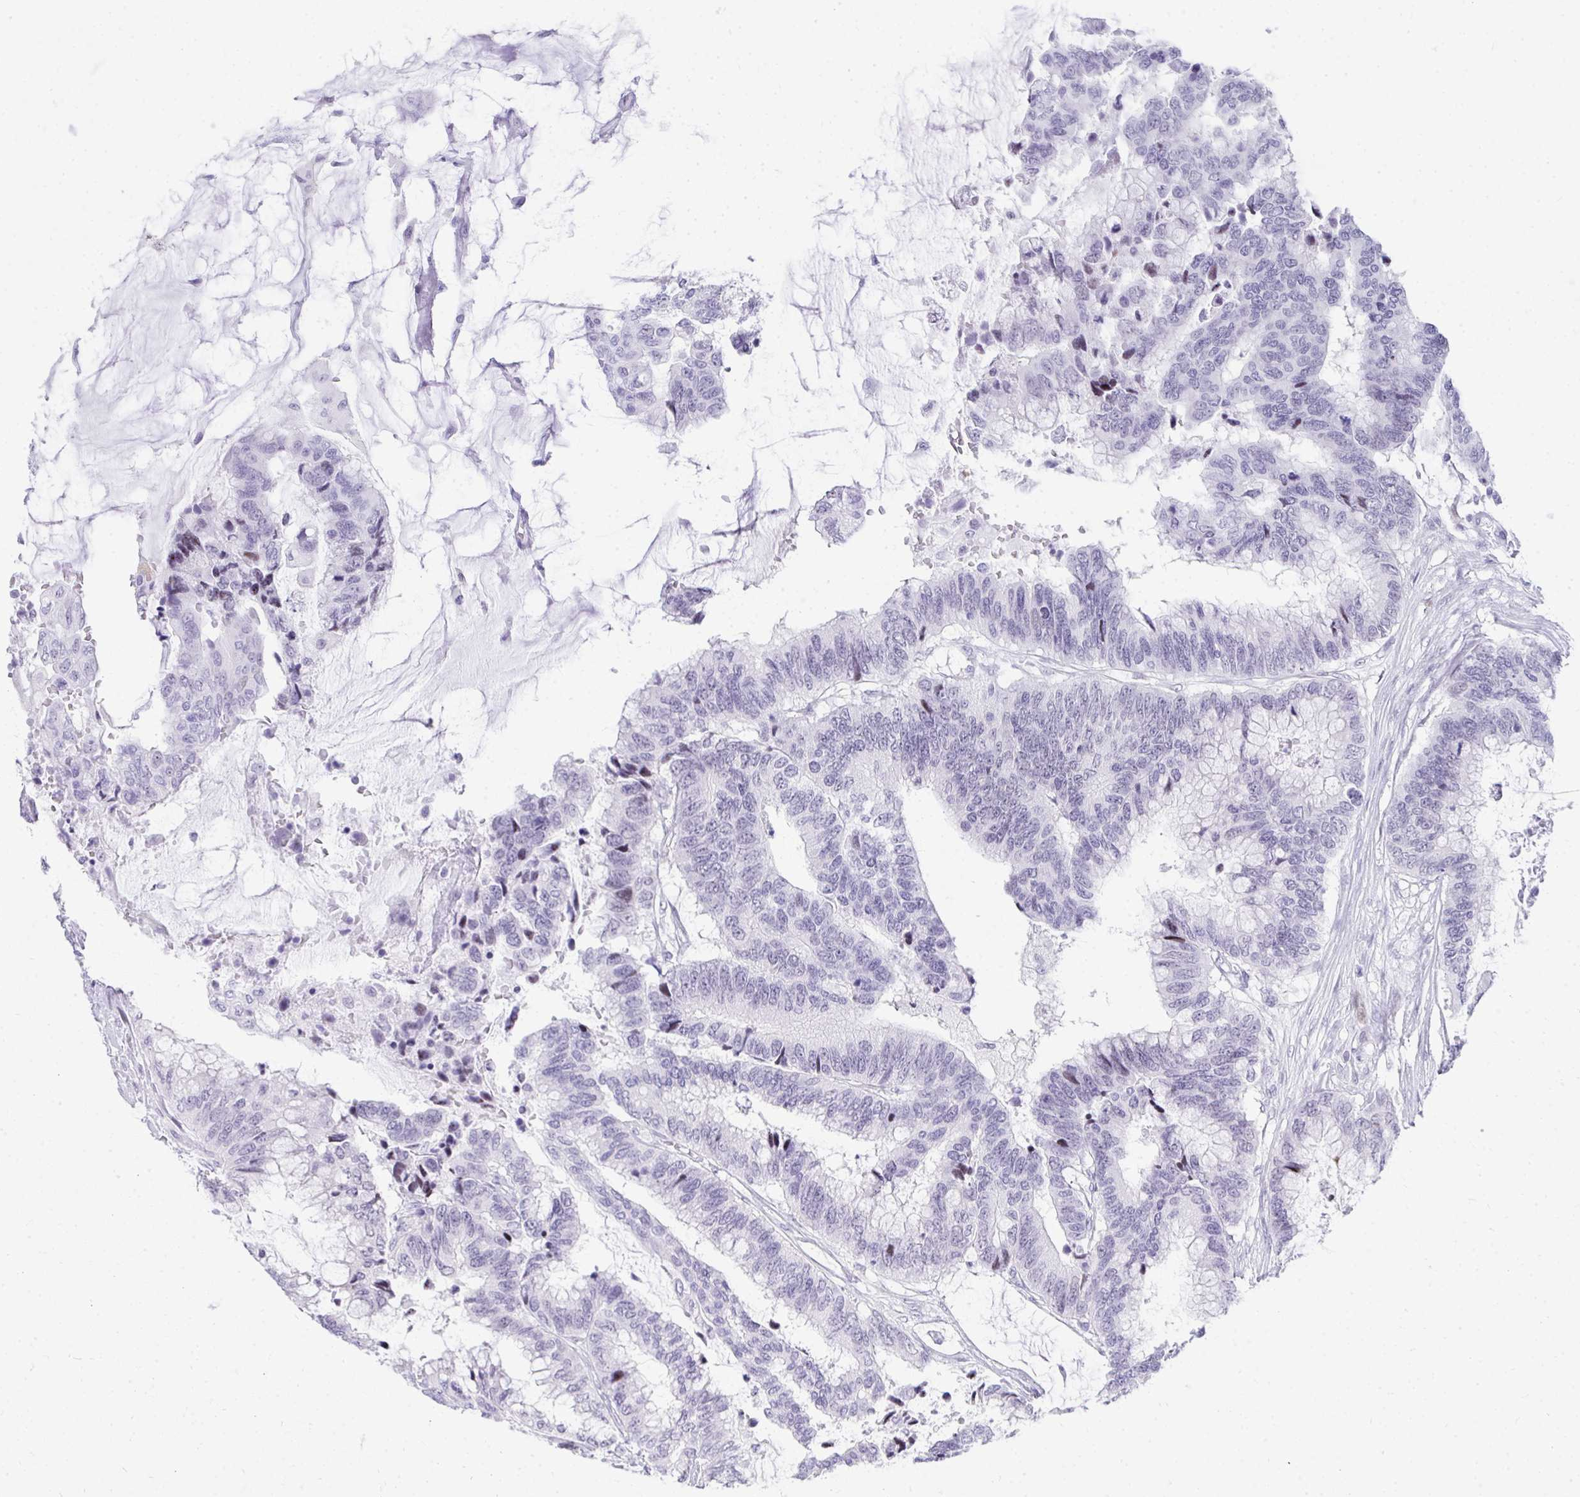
{"staining": {"intensity": "negative", "quantity": "none", "location": "none"}, "tissue": "colorectal cancer", "cell_type": "Tumor cells", "image_type": "cancer", "snomed": [{"axis": "morphology", "description": "Adenocarcinoma, NOS"}, {"axis": "topography", "description": "Rectum"}], "caption": "DAB (3,3'-diaminobenzidine) immunohistochemical staining of adenocarcinoma (colorectal) reveals no significant staining in tumor cells.", "gene": "GLDN", "patient": {"sex": "female", "age": 59}}